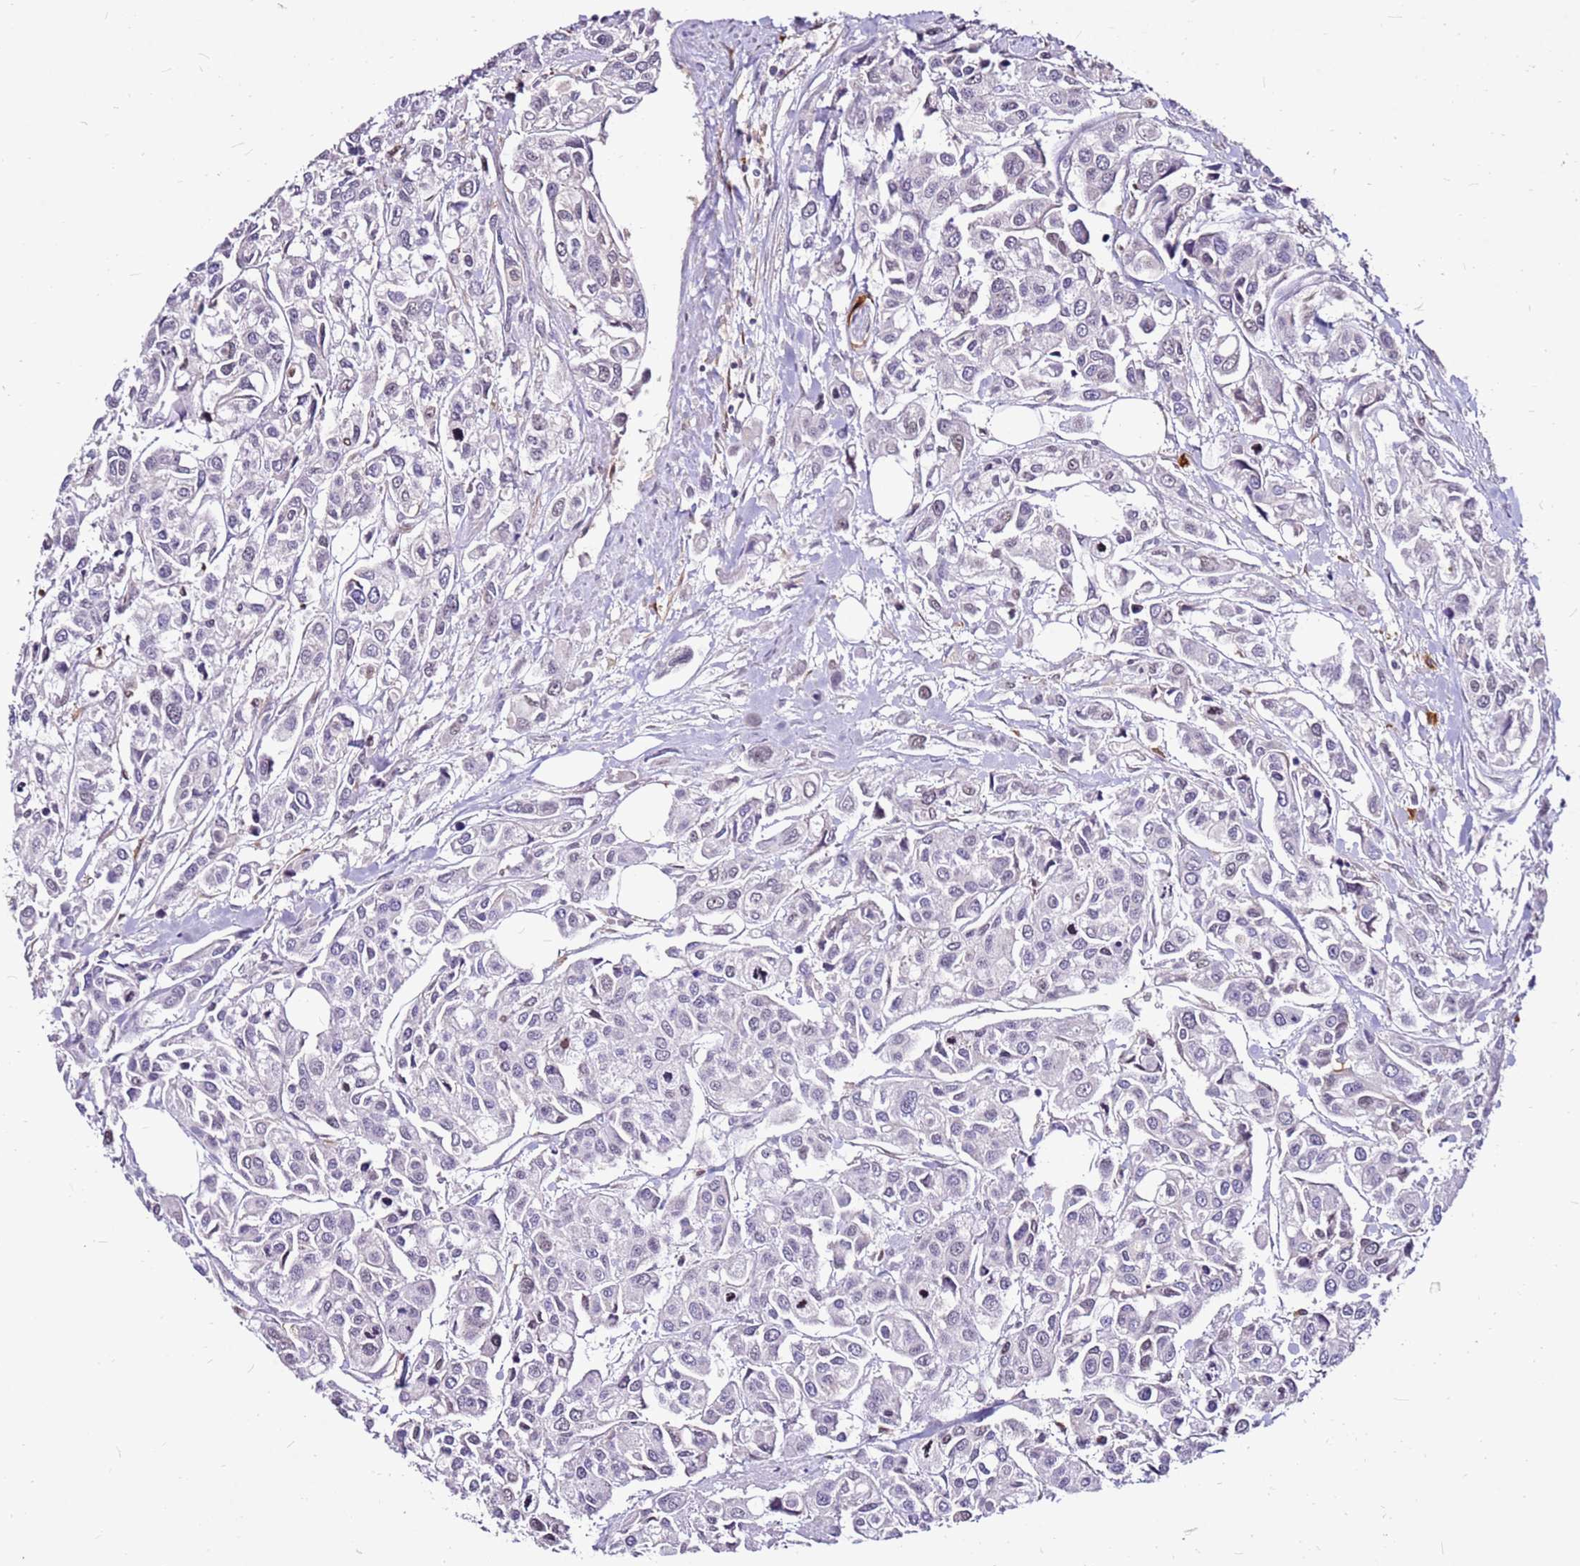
{"staining": {"intensity": "negative", "quantity": "none", "location": "none"}, "tissue": "urothelial cancer", "cell_type": "Tumor cells", "image_type": "cancer", "snomed": [{"axis": "morphology", "description": "Urothelial carcinoma, High grade"}, {"axis": "topography", "description": "Urinary bladder"}], "caption": "Tumor cells are negative for brown protein staining in urothelial carcinoma (high-grade). (DAB immunohistochemistry visualized using brightfield microscopy, high magnification).", "gene": "ALDH1A3", "patient": {"sex": "male", "age": 67}}